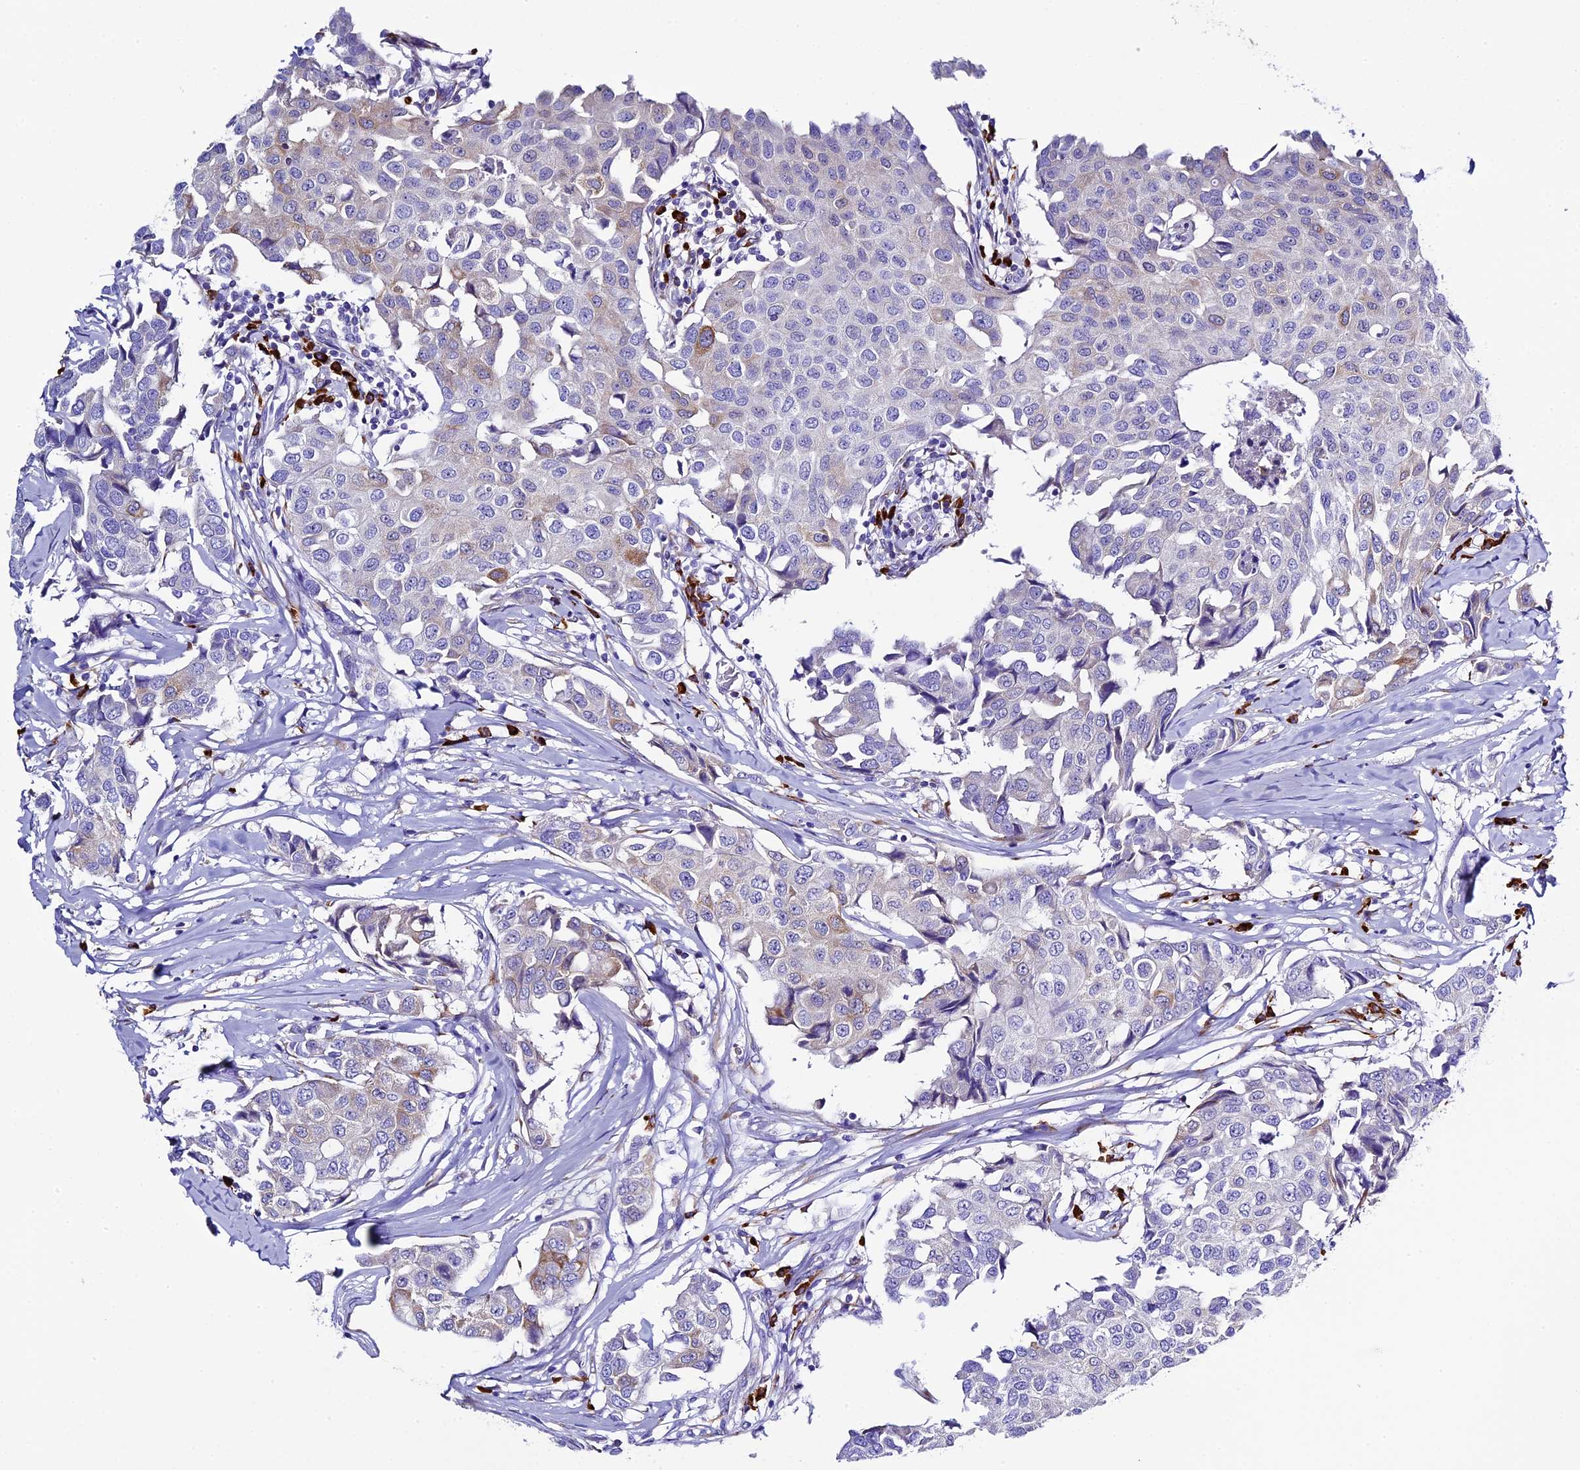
{"staining": {"intensity": "moderate", "quantity": "<25%", "location": "cytoplasmic/membranous"}, "tissue": "breast cancer", "cell_type": "Tumor cells", "image_type": "cancer", "snomed": [{"axis": "morphology", "description": "Duct carcinoma"}, {"axis": "topography", "description": "Breast"}], "caption": "Immunohistochemistry (DAB) staining of breast cancer shows moderate cytoplasmic/membranous protein expression in about <25% of tumor cells.", "gene": "FKBP11", "patient": {"sex": "female", "age": 80}}